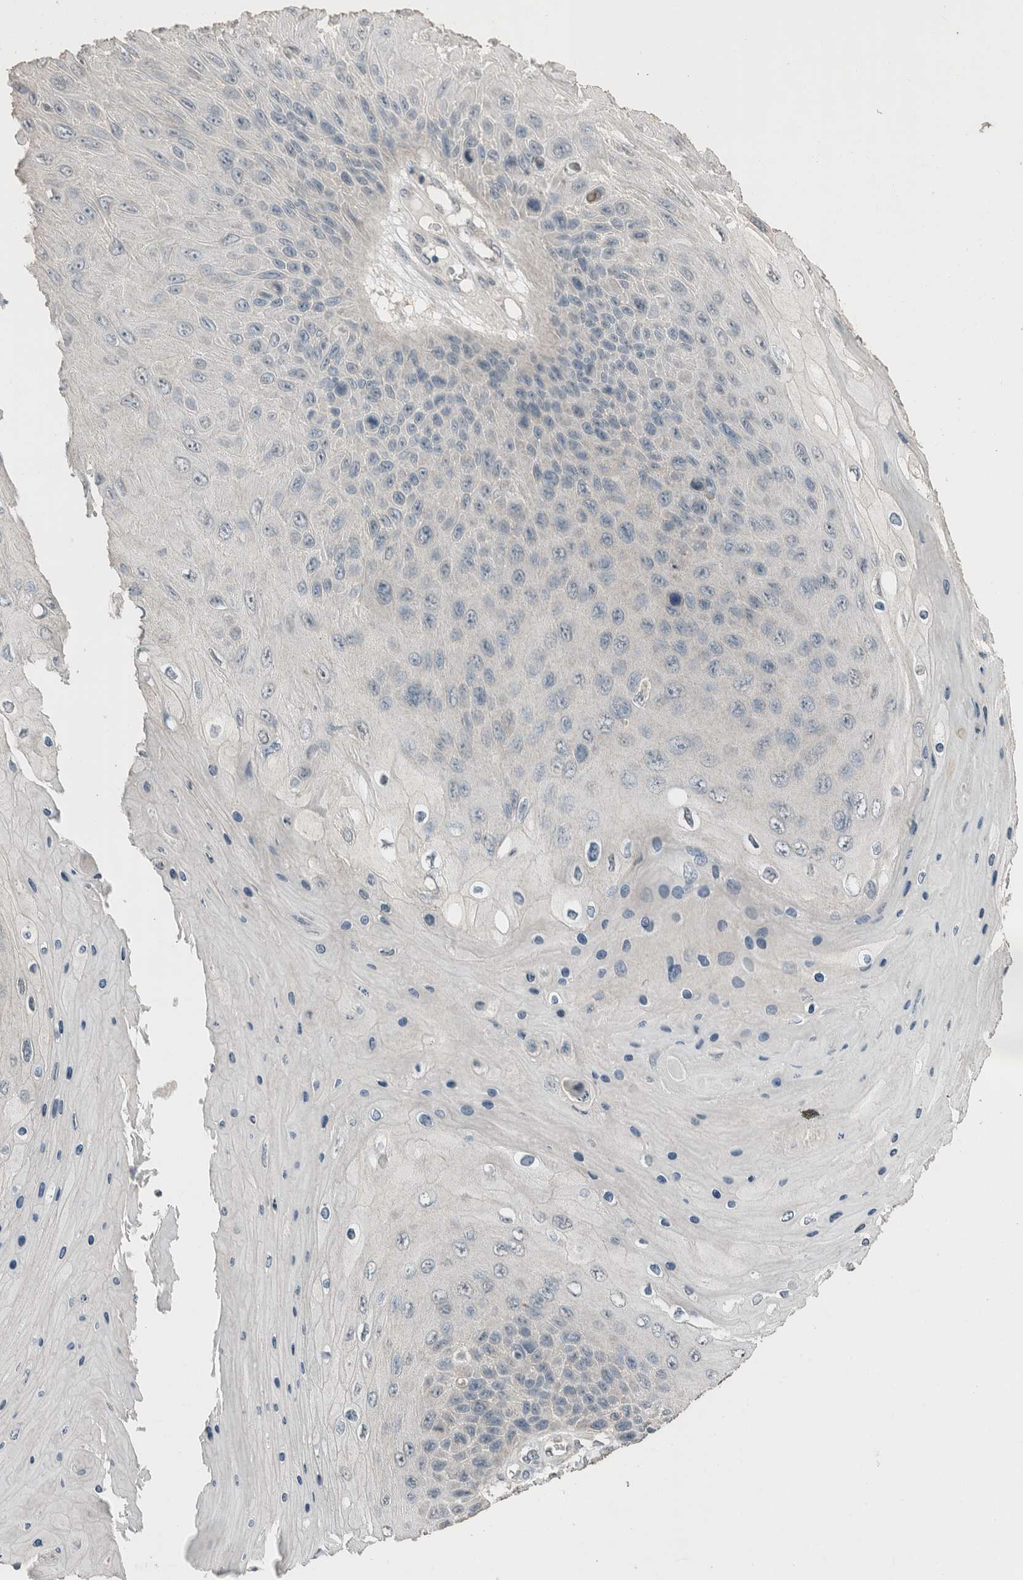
{"staining": {"intensity": "negative", "quantity": "none", "location": "none"}, "tissue": "skin cancer", "cell_type": "Tumor cells", "image_type": "cancer", "snomed": [{"axis": "morphology", "description": "Squamous cell carcinoma, NOS"}, {"axis": "topography", "description": "Skin"}], "caption": "An IHC photomicrograph of squamous cell carcinoma (skin) is shown. There is no staining in tumor cells of squamous cell carcinoma (skin). The staining is performed using DAB (3,3'-diaminobenzidine) brown chromogen with nuclei counter-stained in using hematoxylin.", "gene": "ACVR2B", "patient": {"sex": "female", "age": 88}}